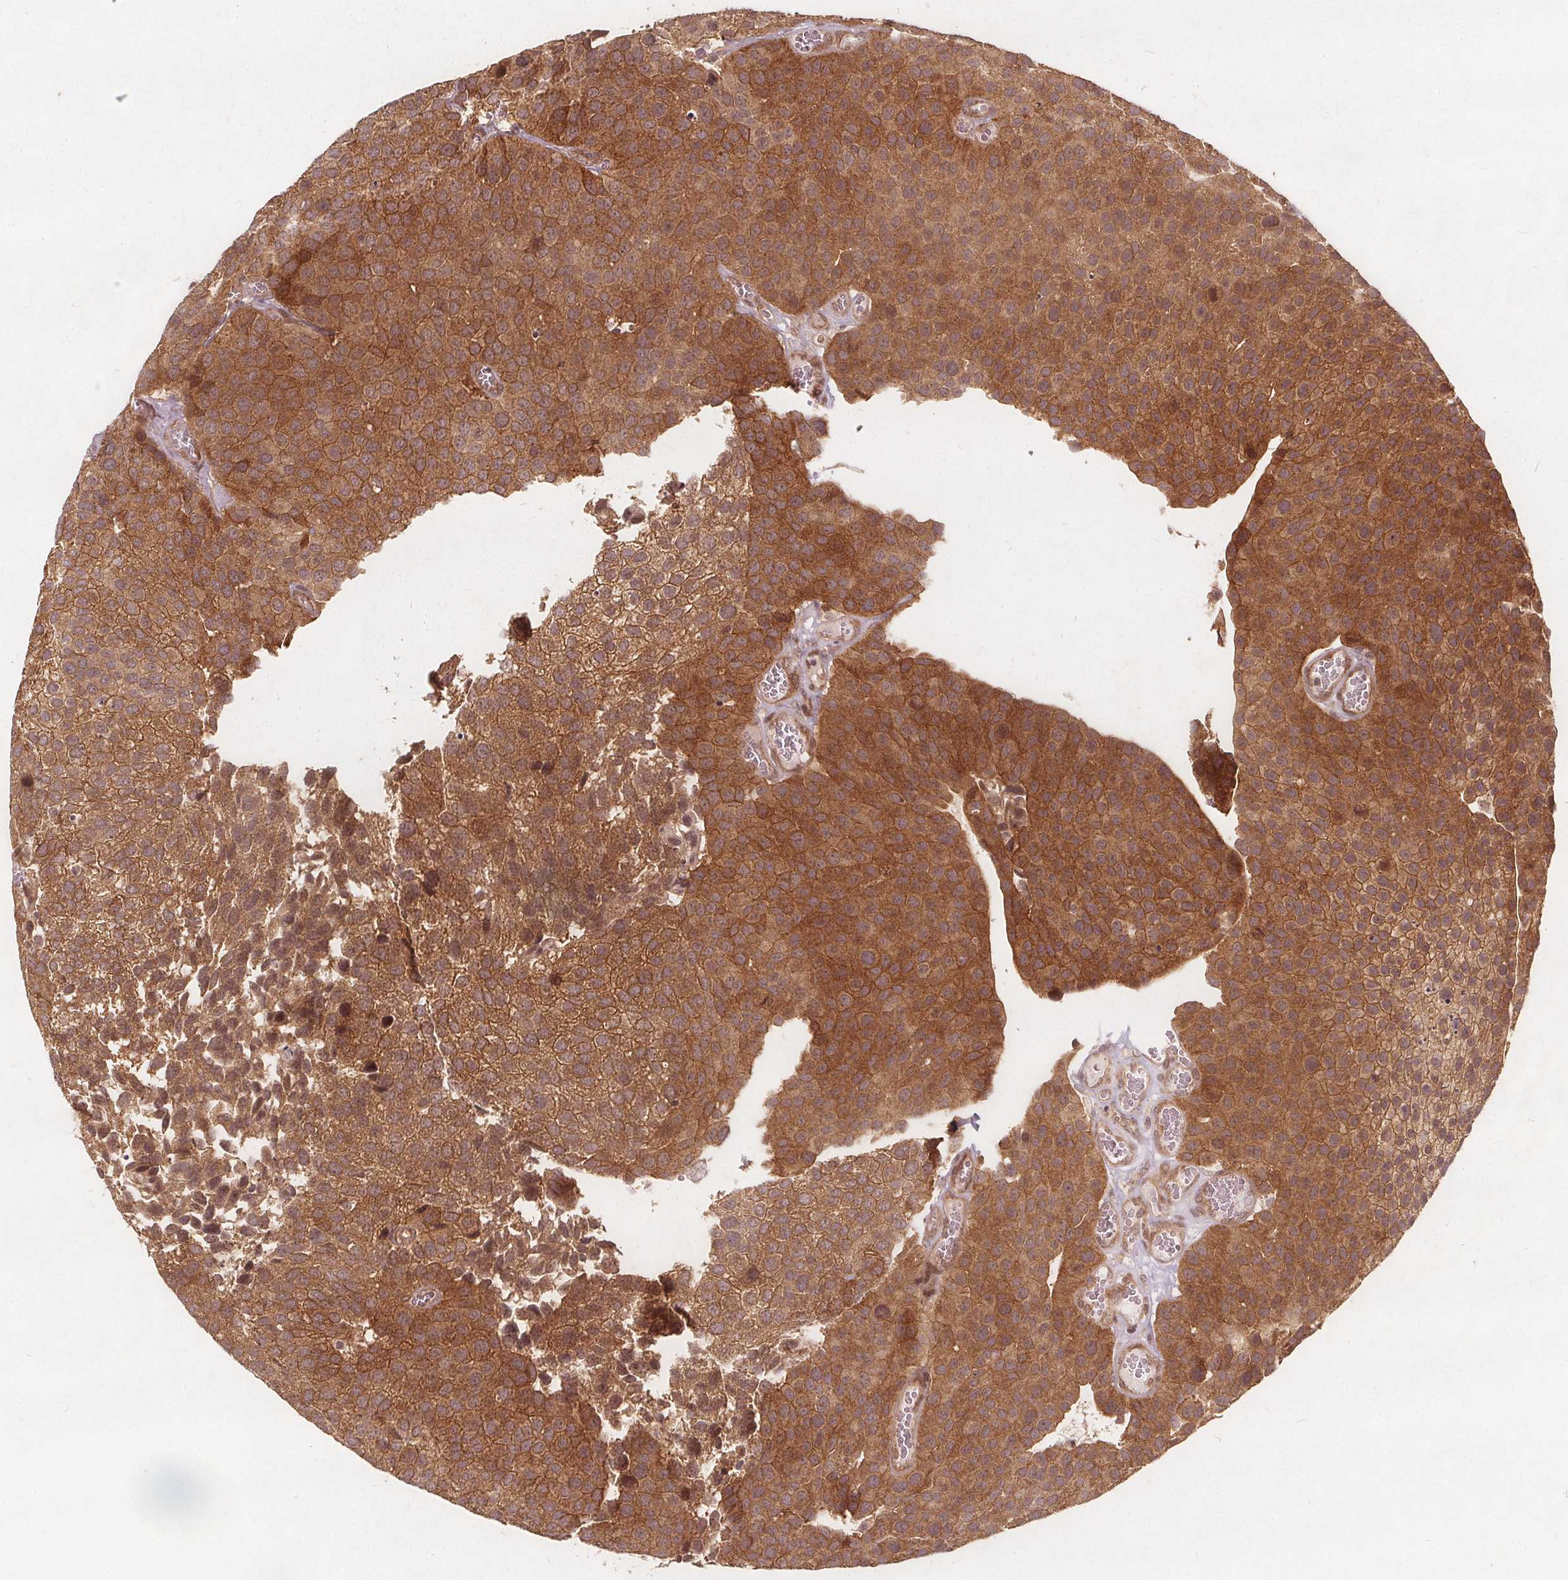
{"staining": {"intensity": "moderate", "quantity": ">75%", "location": "cytoplasmic/membranous,nuclear"}, "tissue": "urothelial cancer", "cell_type": "Tumor cells", "image_type": "cancer", "snomed": [{"axis": "morphology", "description": "Urothelial carcinoma, Low grade"}, {"axis": "topography", "description": "Urinary bladder"}], "caption": "A photomicrograph showing moderate cytoplasmic/membranous and nuclear expression in about >75% of tumor cells in urothelial cancer, as visualized by brown immunohistochemical staining.", "gene": "PPP1CB", "patient": {"sex": "female", "age": 69}}